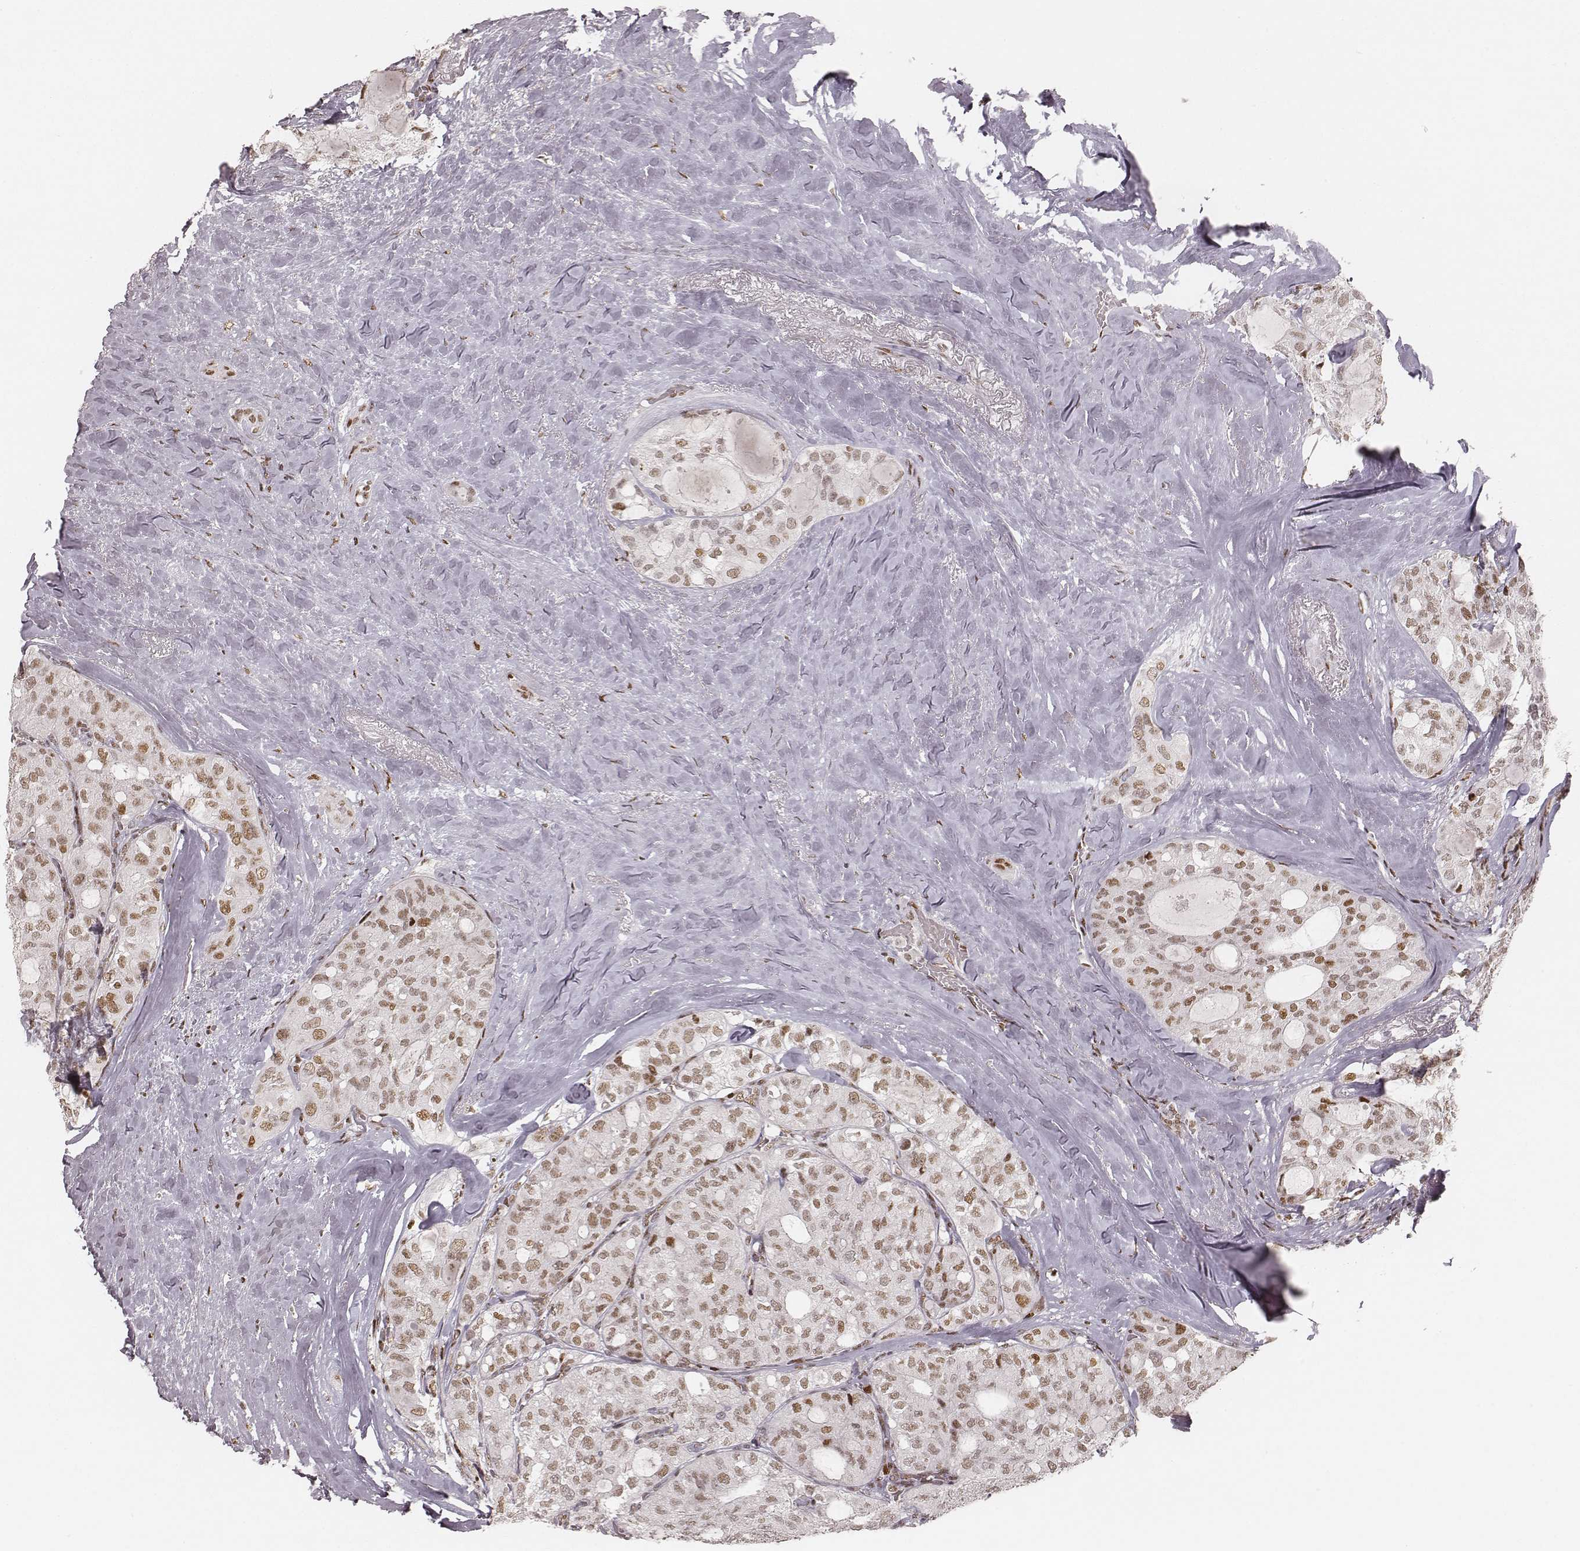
{"staining": {"intensity": "moderate", "quantity": ">75%", "location": "nuclear"}, "tissue": "thyroid cancer", "cell_type": "Tumor cells", "image_type": "cancer", "snomed": [{"axis": "morphology", "description": "Follicular adenoma carcinoma, NOS"}, {"axis": "topography", "description": "Thyroid gland"}], "caption": "IHC image of thyroid cancer stained for a protein (brown), which shows medium levels of moderate nuclear staining in approximately >75% of tumor cells.", "gene": "HNRNPC", "patient": {"sex": "male", "age": 75}}